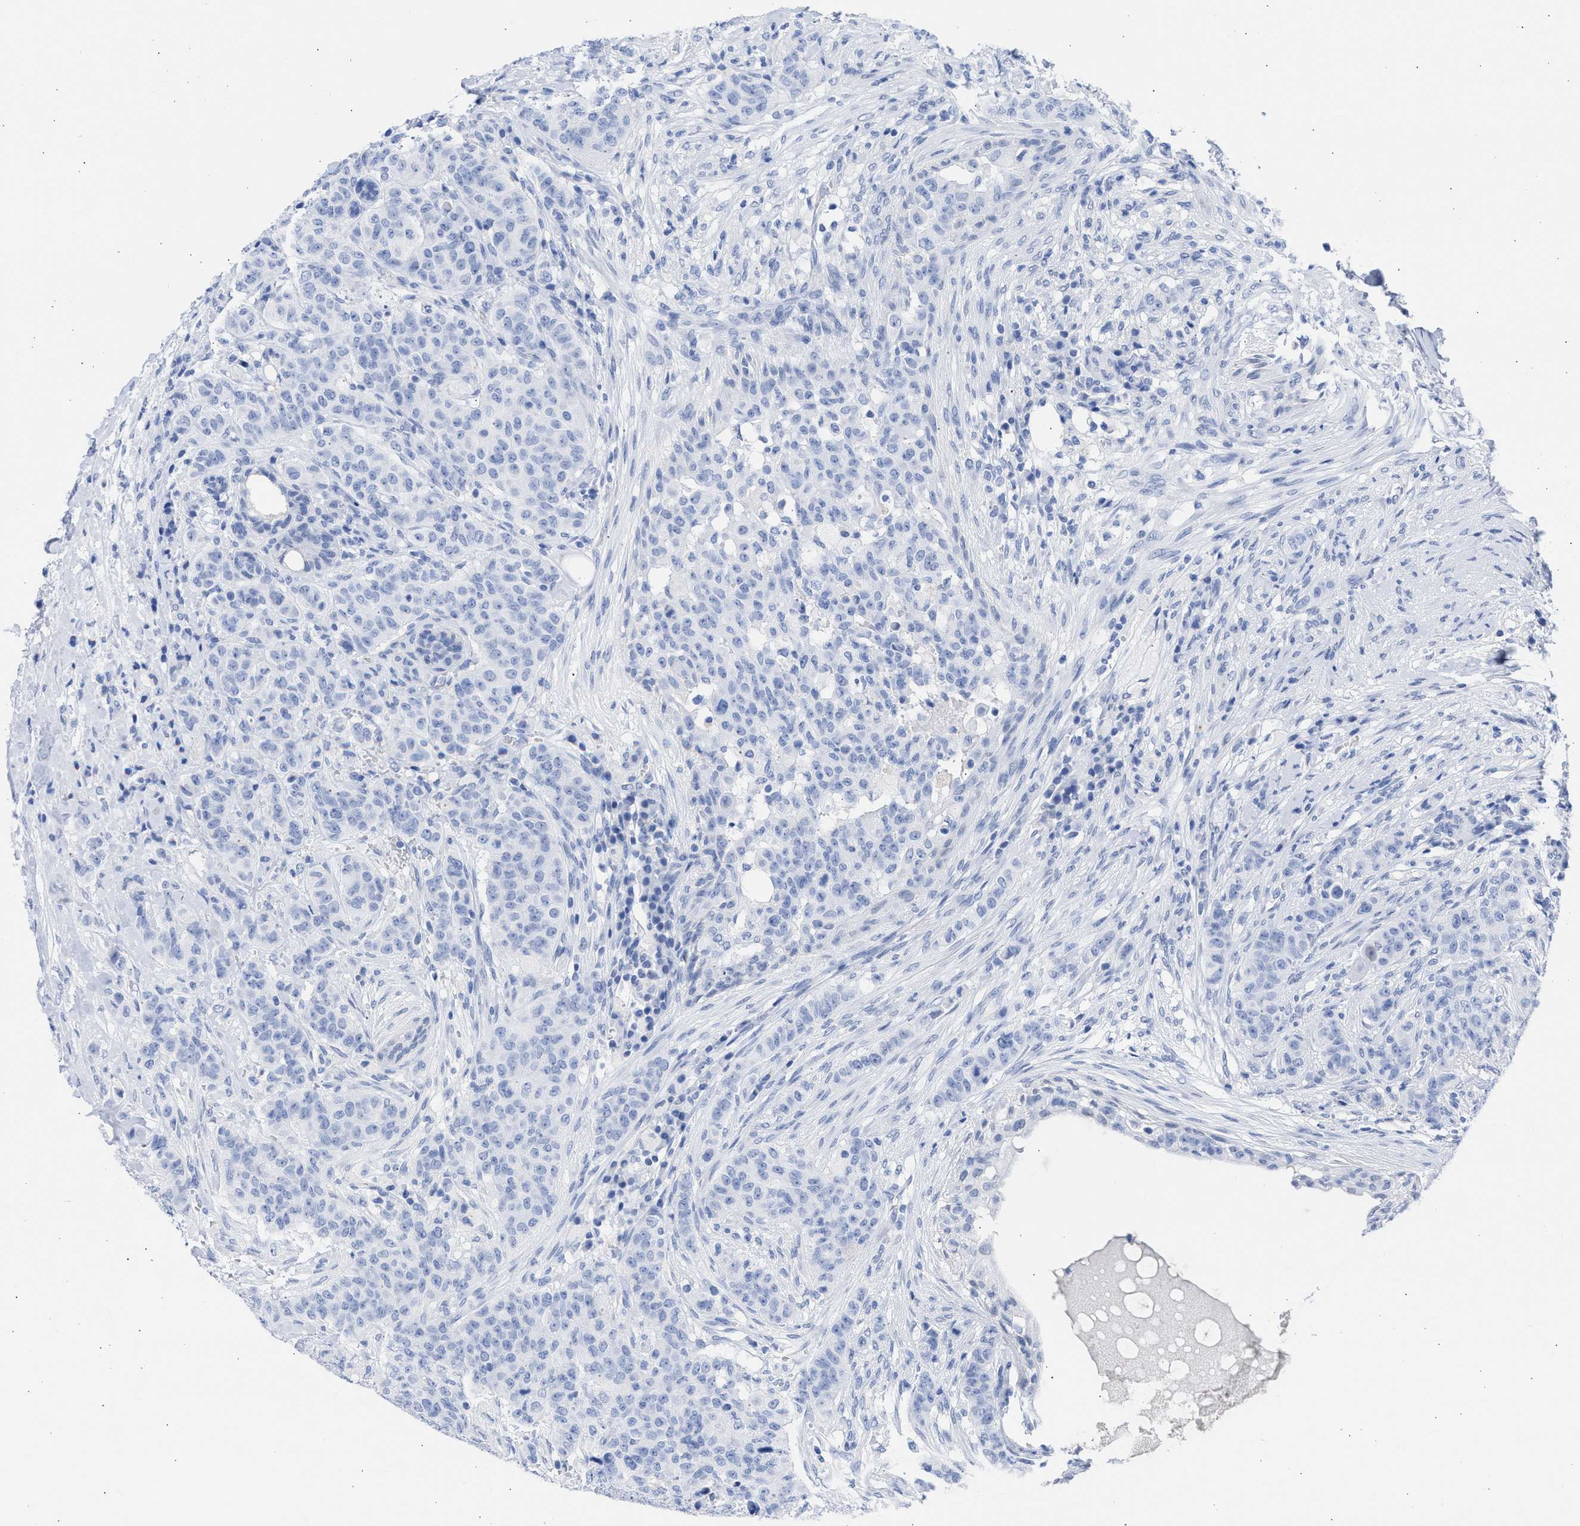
{"staining": {"intensity": "negative", "quantity": "none", "location": "none"}, "tissue": "breast cancer", "cell_type": "Tumor cells", "image_type": "cancer", "snomed": [{"axis": "morphology", "description": "Normal tissue, NOS"}, {"axis": "morphology", "description": "Duct carcinoma"}, {"axis": "topography", "description": "Breast"}], "caption": "There is no significant positivity in tumor cells of breast cancer.", "gene": "RSPH1", "patient": {"sex": "female", "age": 40}}